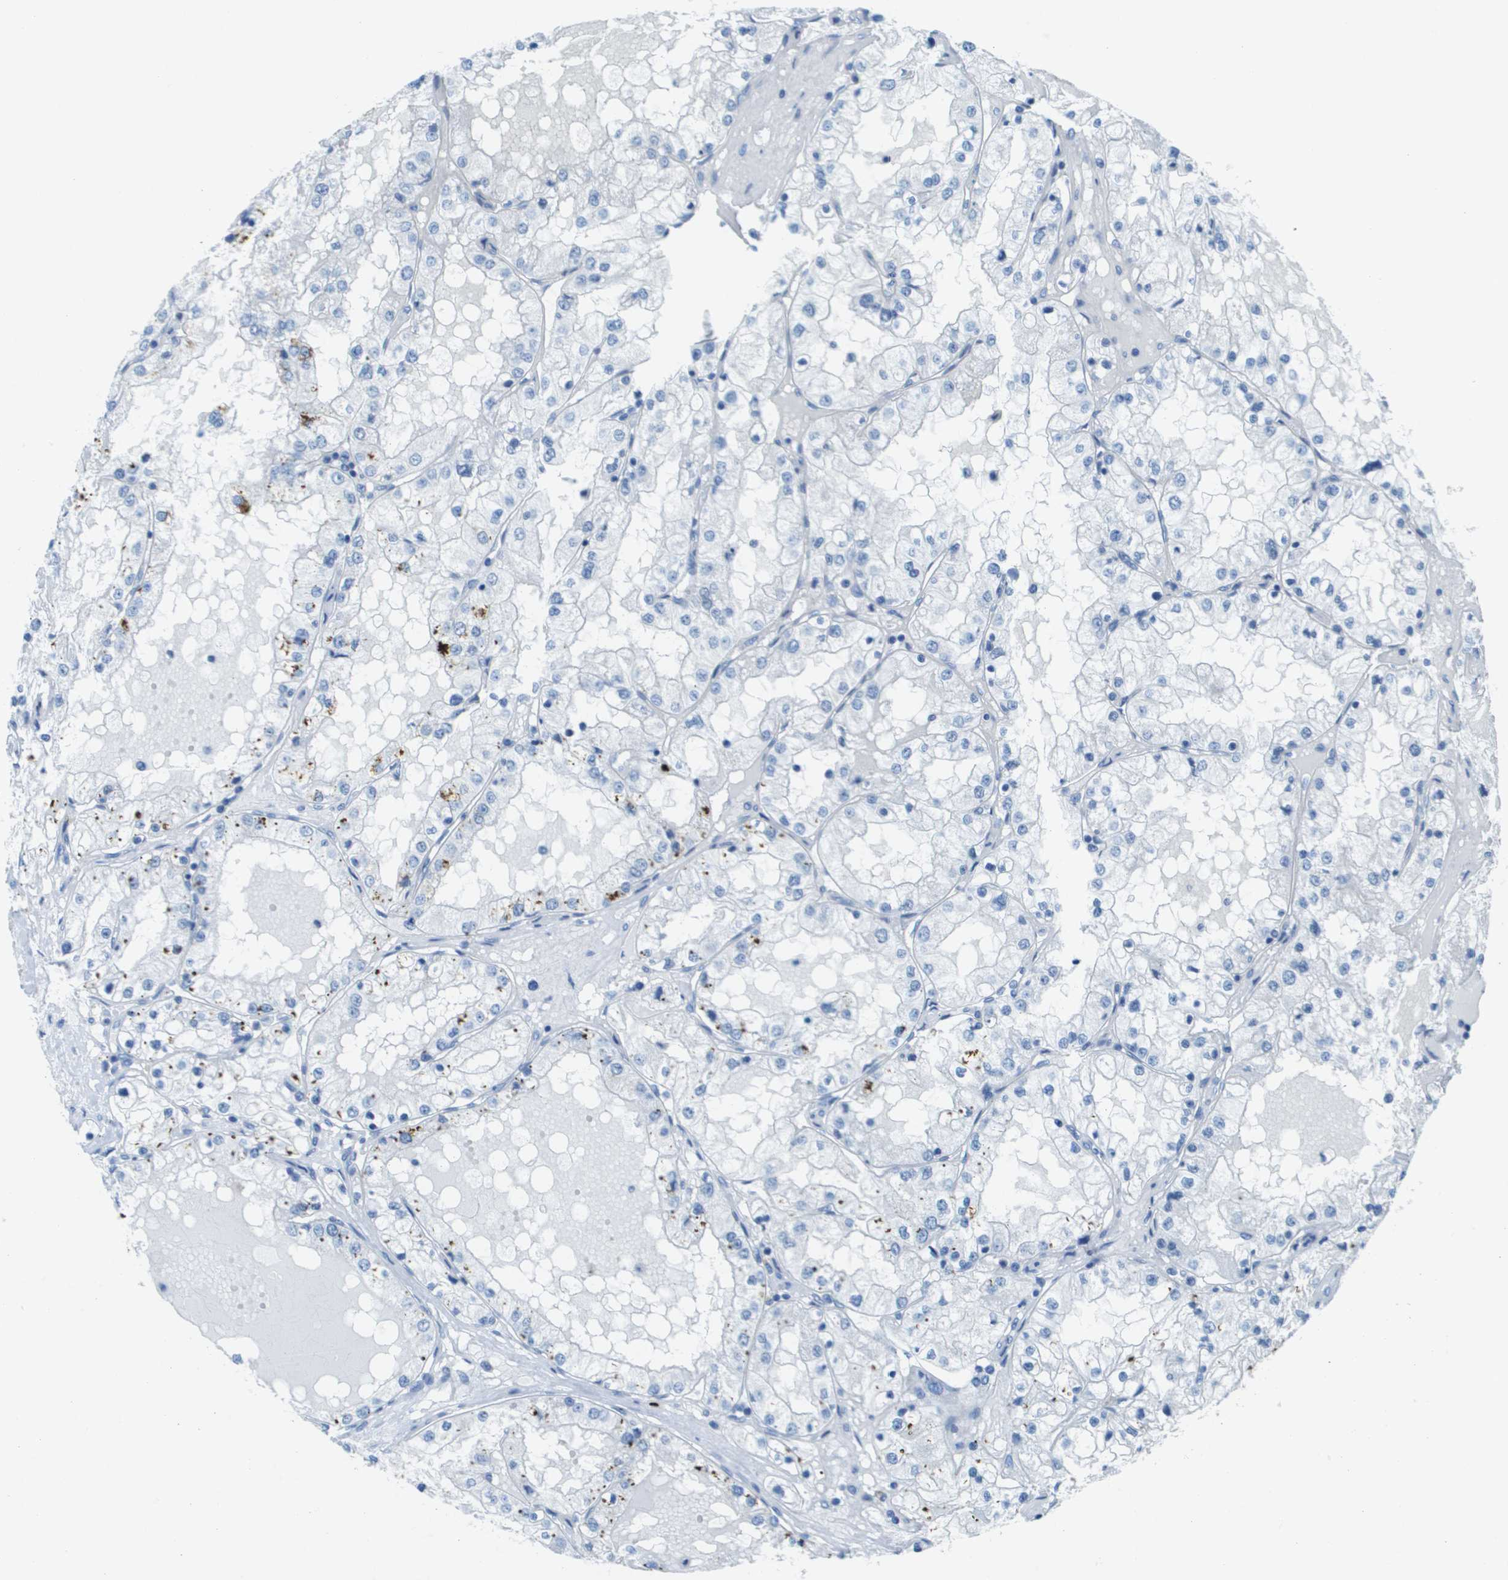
{"staining": {"intensity": "negative", "quantity": "none", "location": "none"}, "tissue": "renal cancer", "cell_type": "Tumor cells", "image_type": "cancer", "snomed": [{"axis": "morphology", "description": "Adenocarcinoma, NOS"}, {"axis": "topography", "description": "Kidney"}], "caption": "Photomicrograph shows no protein expression in tumor cells of renal cancer (adenocarcinoma) tissue.", "gene": "CD46", "patient": {"sex": "male", "age": 68}}